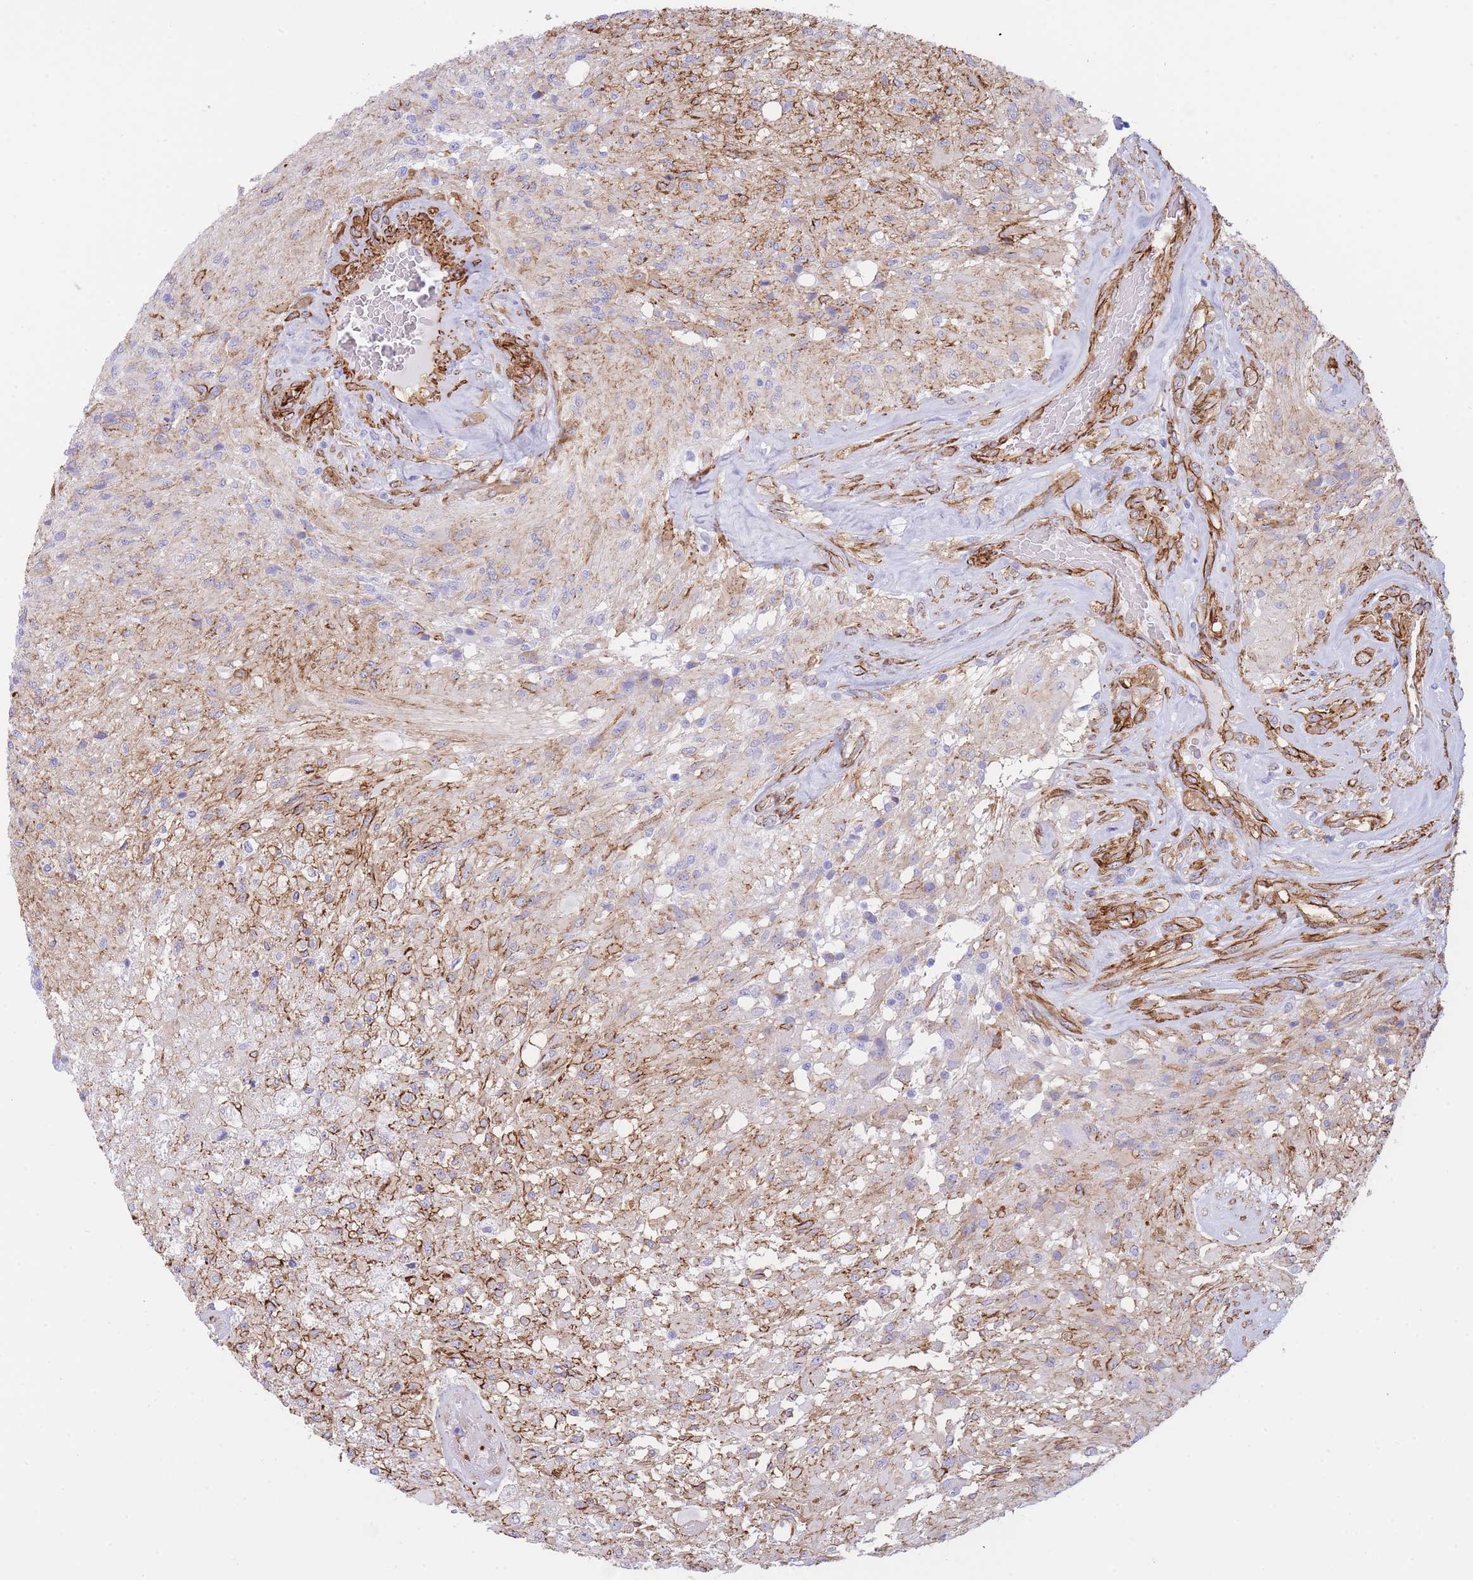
{"staining": {"intensity": "negative", "quantity": "none", "location": "none"}, "tissue": "glioma", "cell_type": "Tumor cells", "image_type": "cancer", "snomed": [{"axis": "morphology", "description": "Glioma, malignant, High grade"}, {"axis": "topography", "description": "Brain"}], "caption": "Malignant glioma (high-grade) was stained to show a protein in brown. There is no significant positivity in tumor cells.", "gene": "CAVIN1", "patient": {"sex": "male", "age": 56}}